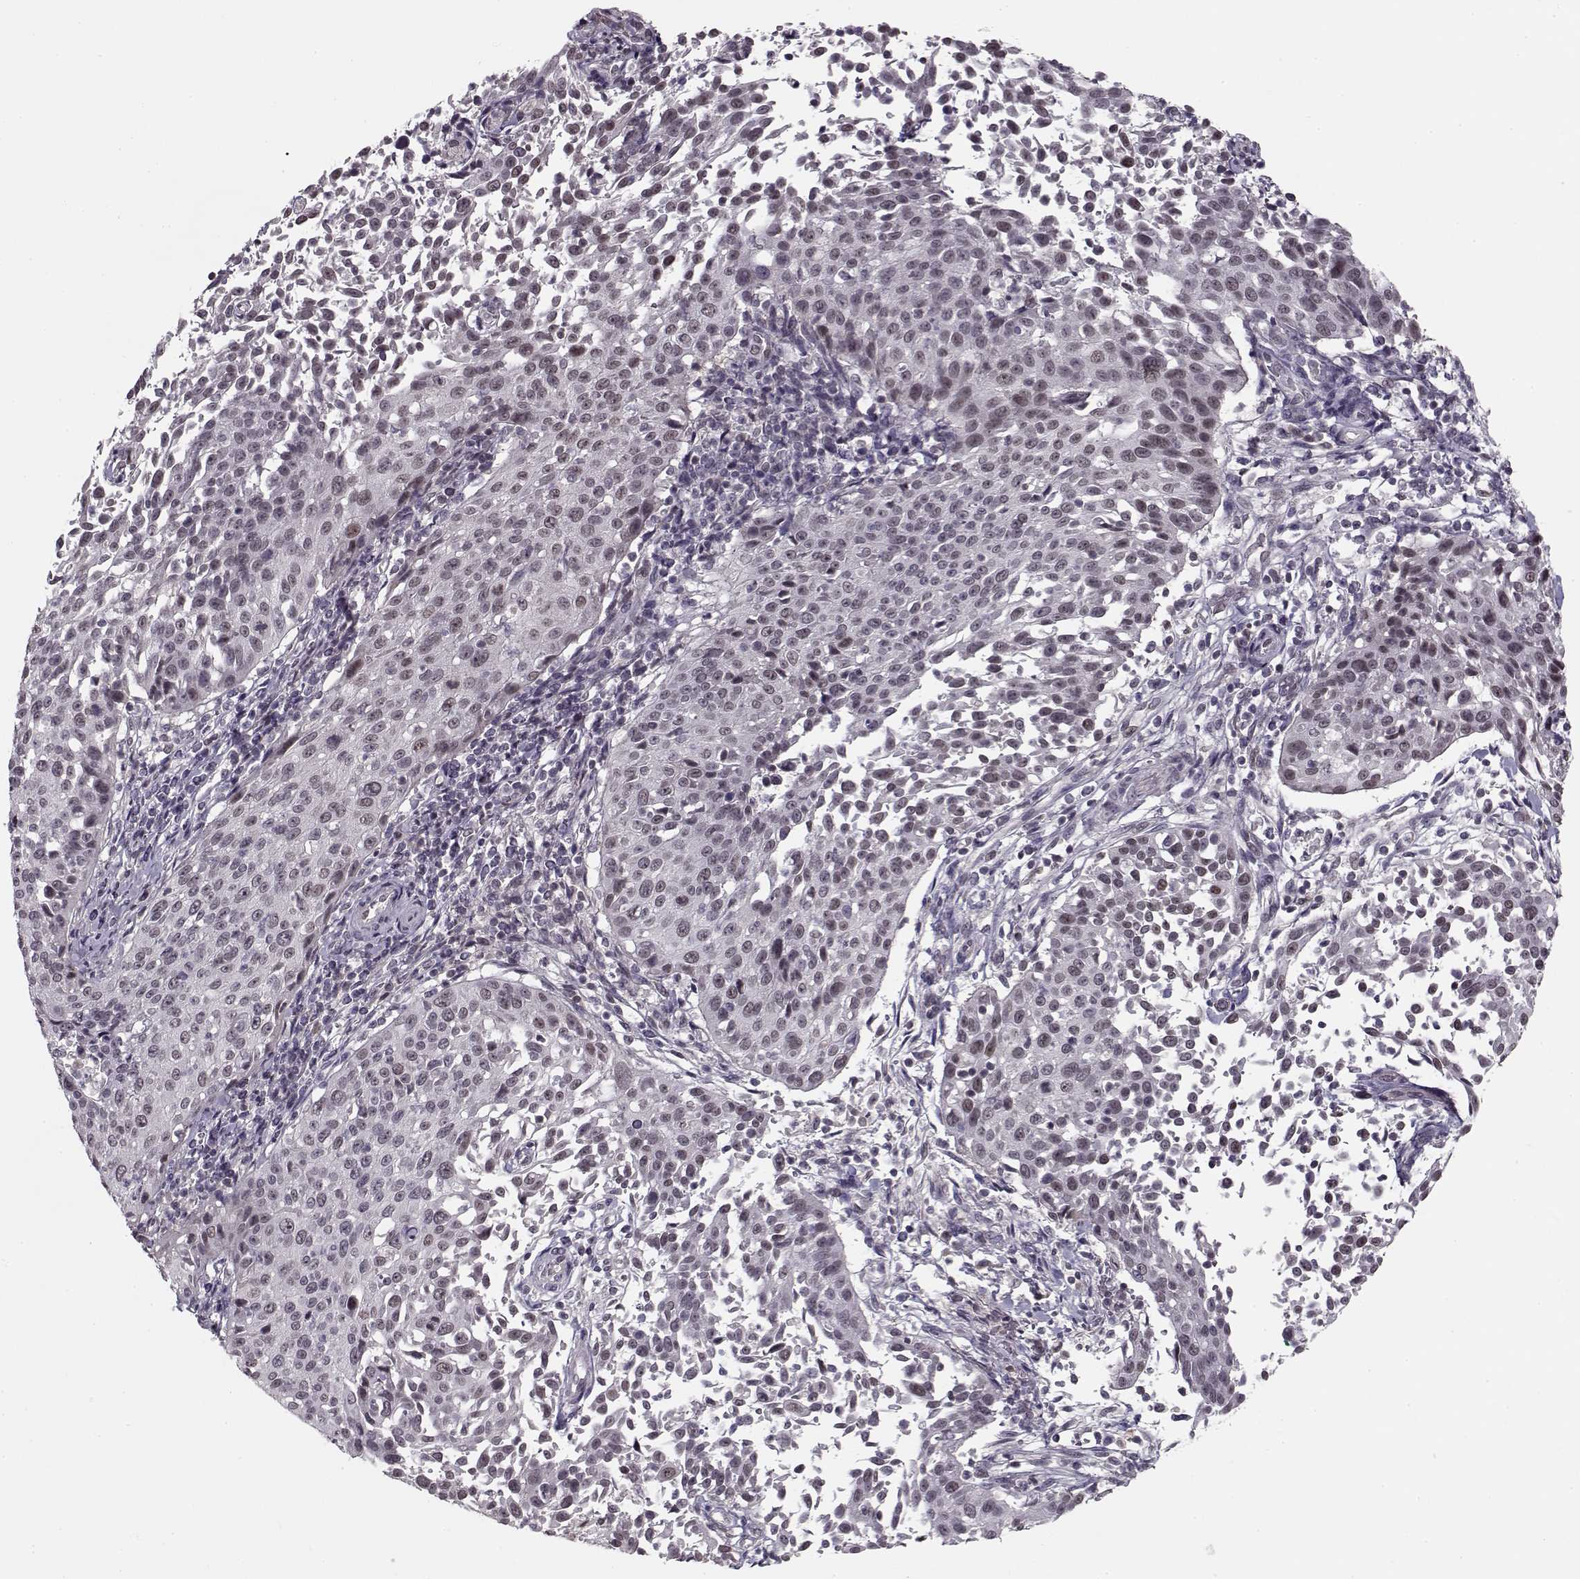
{"staining": {"intensity": "negative", "quantity": "none", "location": "none"}, "tissue": "cervical cancer", "cell_type": "Tumor cells", "image_type": "cancer", "snomed": [{"axis": "morphology", "description": "Squamous cell carcinoma, NOS"}, {"axis": "topography", "description": "Cervix"}], "caption": "Tumor cells are negative for brown protein staining in cervical cancer (squamous cell carcinoma).", "gene": "DNAI3", "patient": {"sex": "female", "age": 26}}